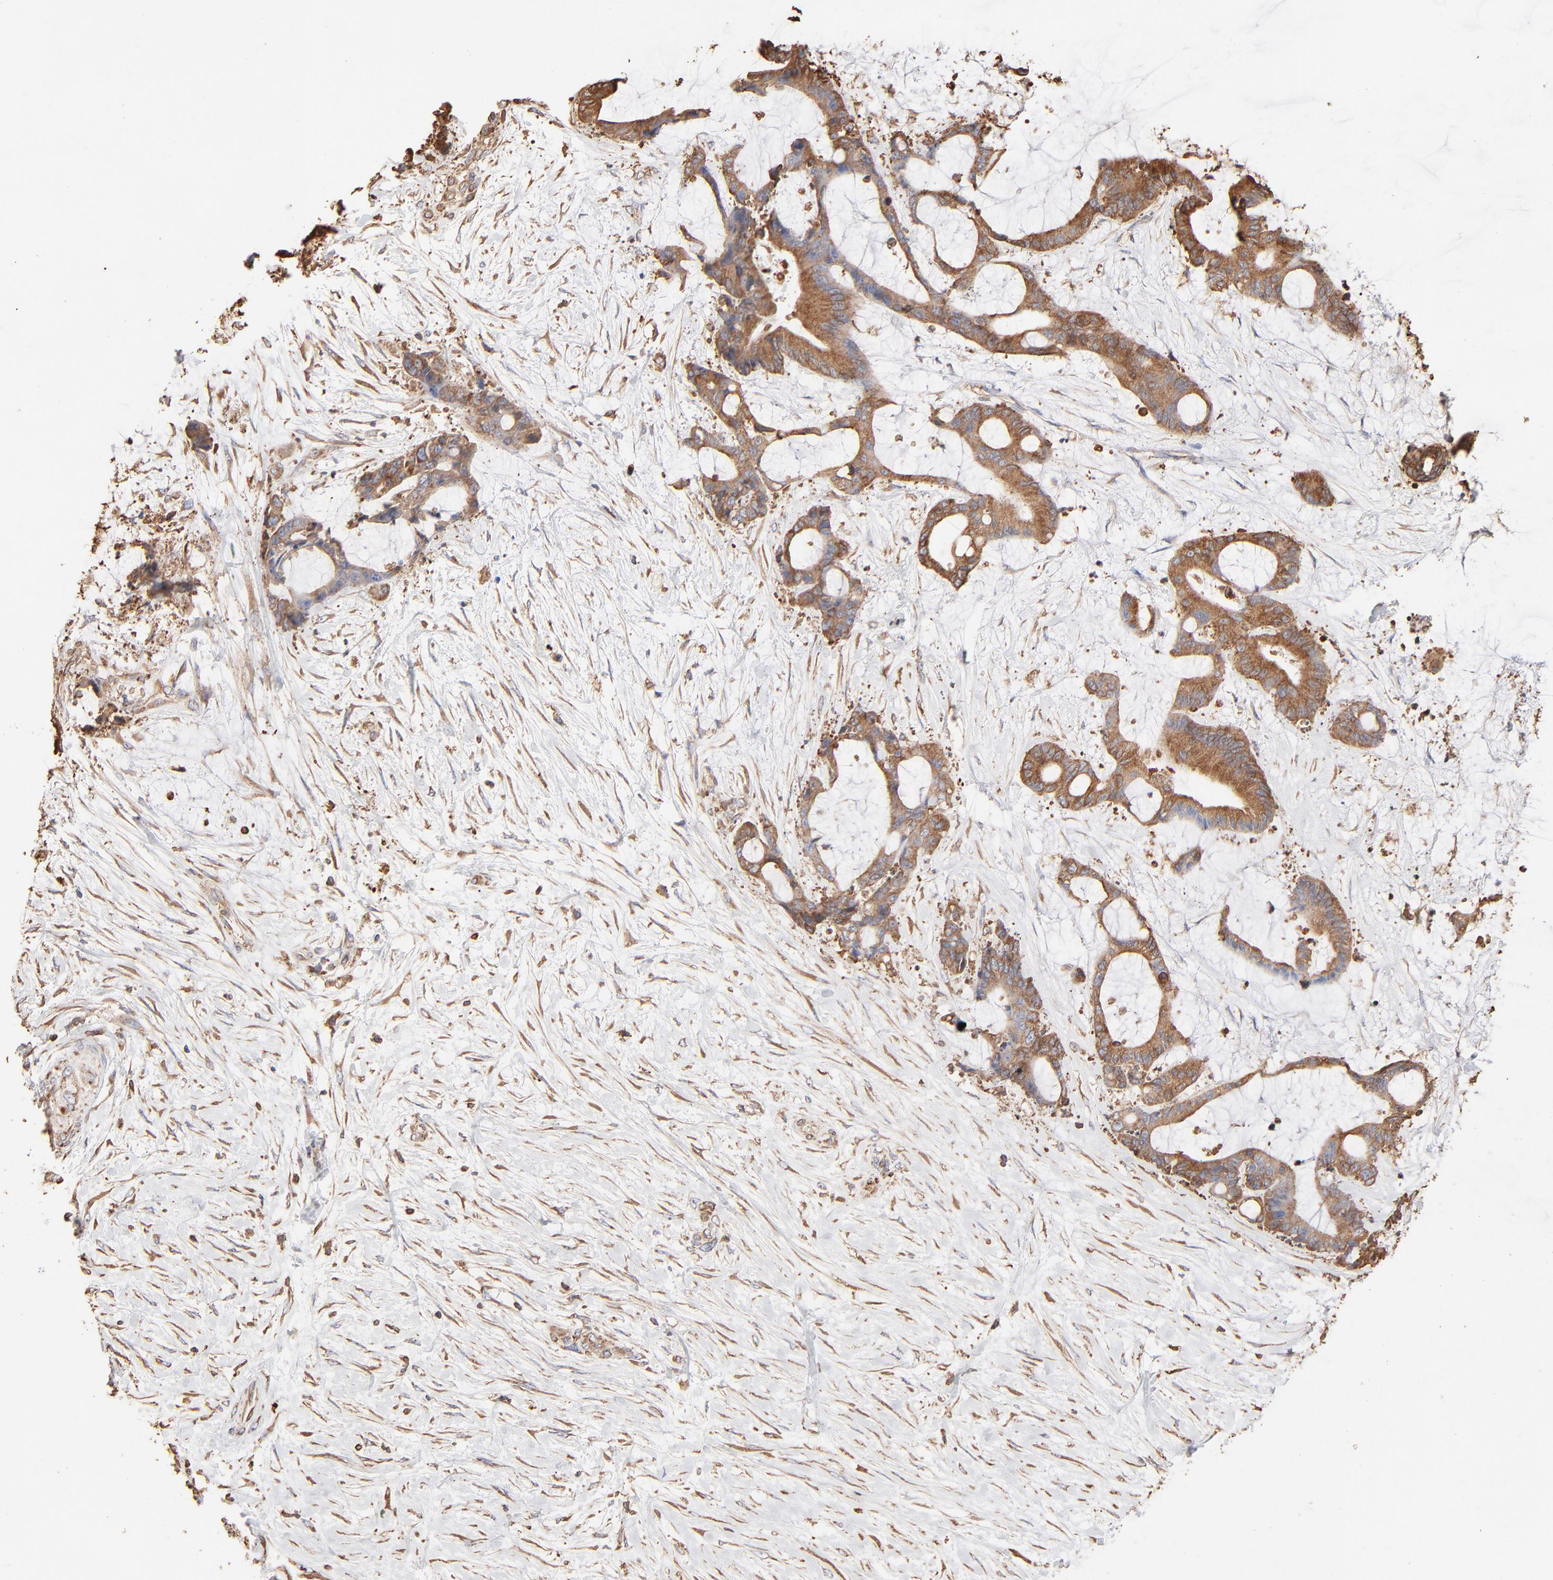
{"staining": {"intensity": "moderate", "quantity": ">75%", "location": "cytoplasmic/membranous"}, "tissue": "liver cancer", "cell_type": "Tumor cells", "image_type": "cancer", "snomed": [{"axis": "morphology", "description": "Cholangiocarcinoma"}, {"axis": "topography", "description": "Liver"}], "caption": "Immunohistochemistry (IHC) photomicrograph of neoplastic tissue: liver cancer (cholangiocarcinoma) stained using immunohistochemistry reveals medium levels of moderate protein expression localized specifically in the cytoplasmic/membranous of tumor cells, appearing as a cytoplasmic/membranous brown color.", "gene": "PDIA3", "patient": {"sex": "female", "age": 73}}